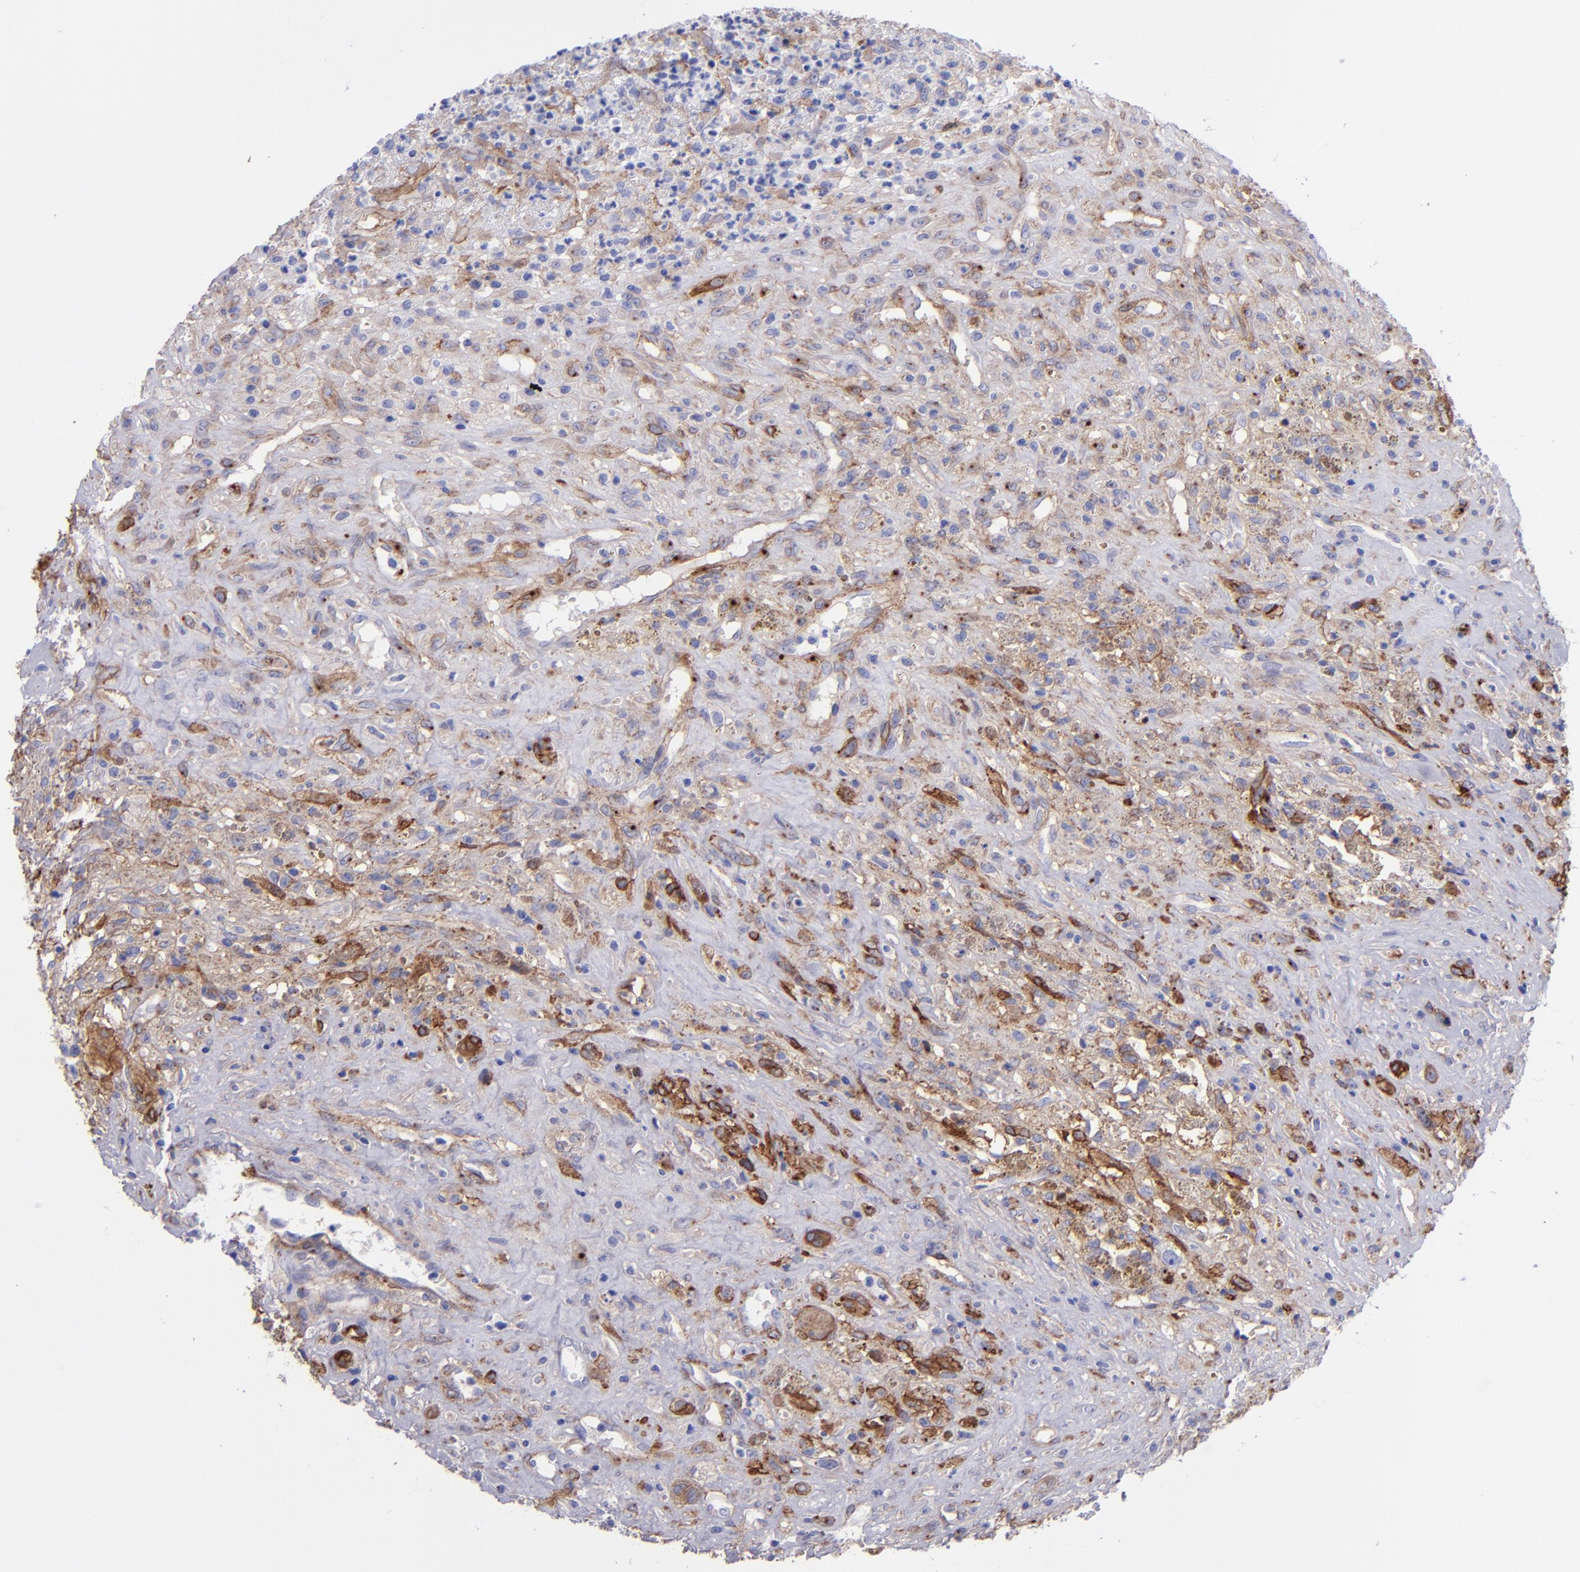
{"staining": {"intensity": "moderate", "quantity": "<25%", "location": "cytoplasmic/membranous"}, "tissue": "glioma", "cell_type": "Tumor cells", "image_type": "cancer", "snomed": [{"axis": "morphology", "description": "Glioma, malignant, High grade"}, {"axis": "topography", "description": "Brain"}], "caption": "IHC image of human glioma stained for a protein (brown), which reveals low levels of moderate cytoplasmic/membranous positivity in approximately <25% of tumor cells.", "gene": "ITGAV", "patient": {"sex": "male", "age": 66}}